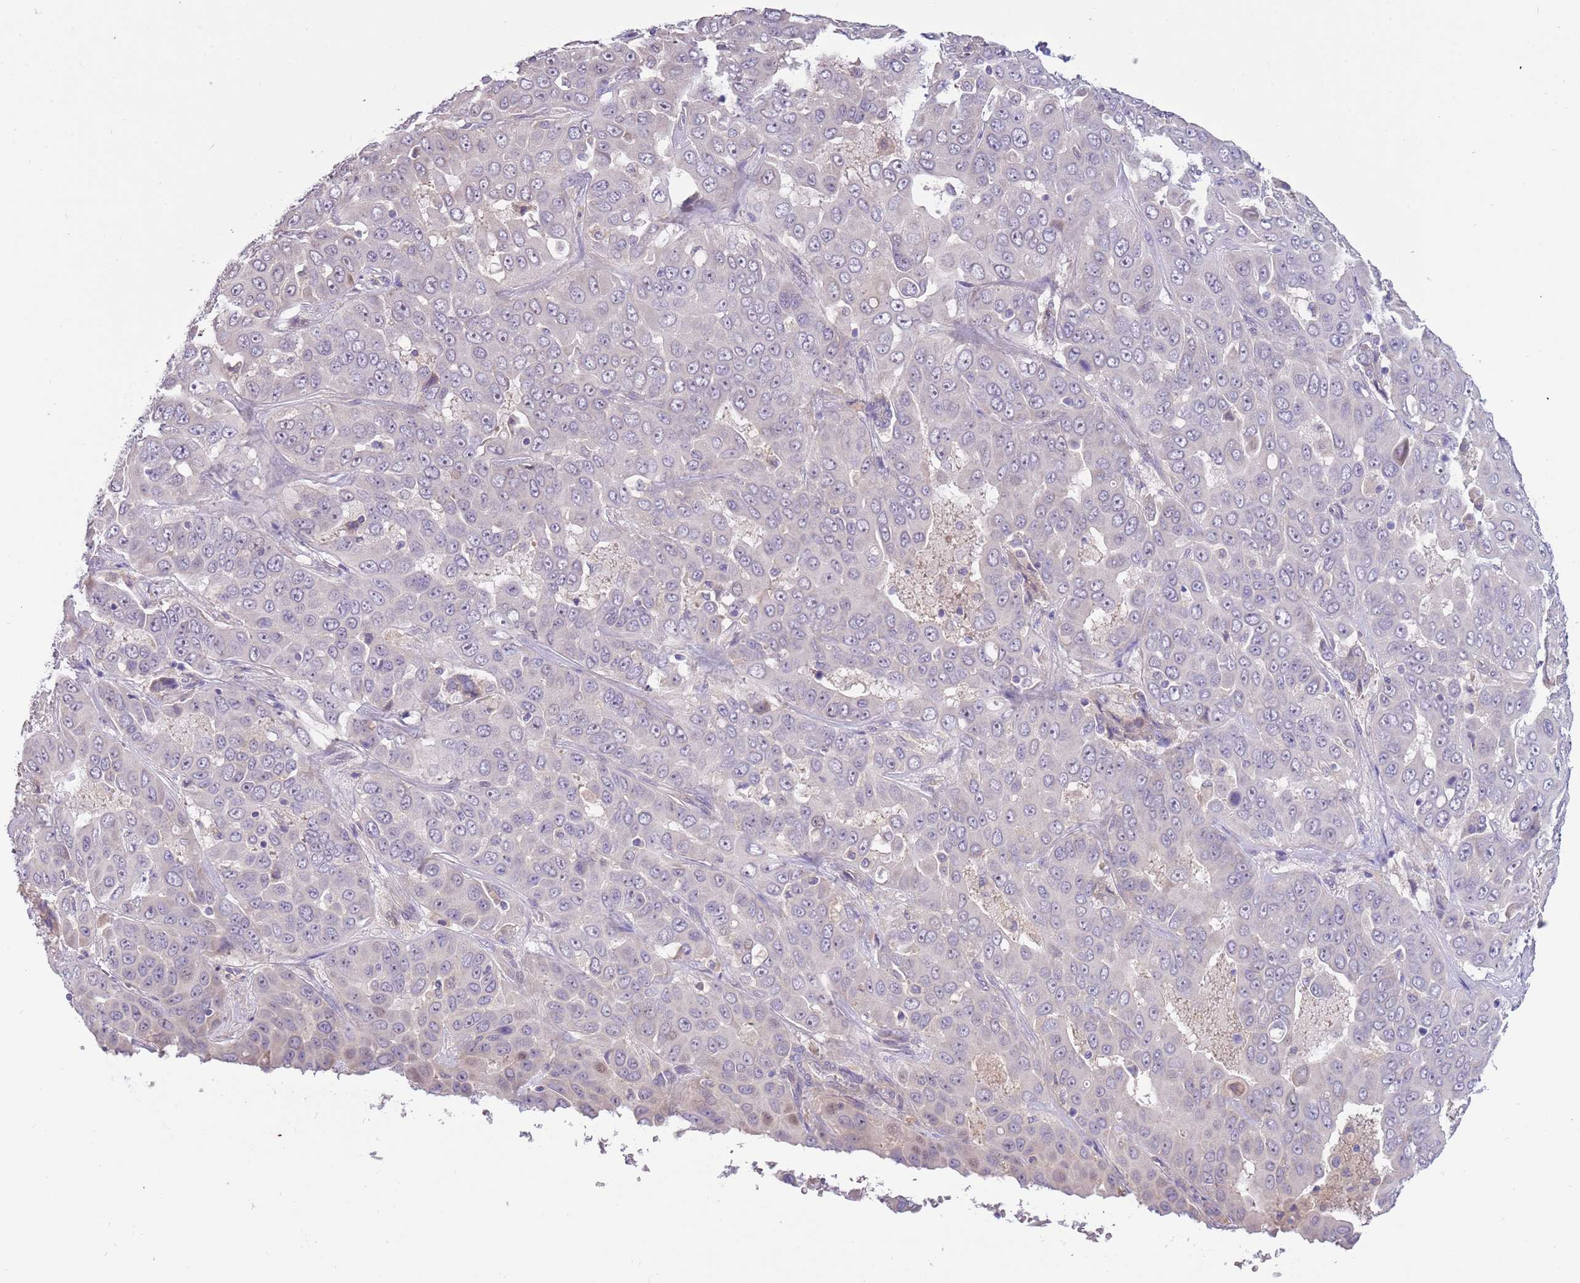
{"staining": {"intensity": "negative", "quantity": "none", "location": "none"}, "tissue": "liver cancer", "cell_type": "Tumor cells", "image_type": "cancer", "snomed": [{"axis": "morphology", "description": "Cholangiocarcinoma"}, {"axis": "topography", "description": "Liver"}], "caption": "An immunohistochemistry (IHC) image of liver cancer is shown. There is no staining in tumor cells of liver cancer.", "gene": "CABYR", "patient": {"sex": "female", "age": 52}}